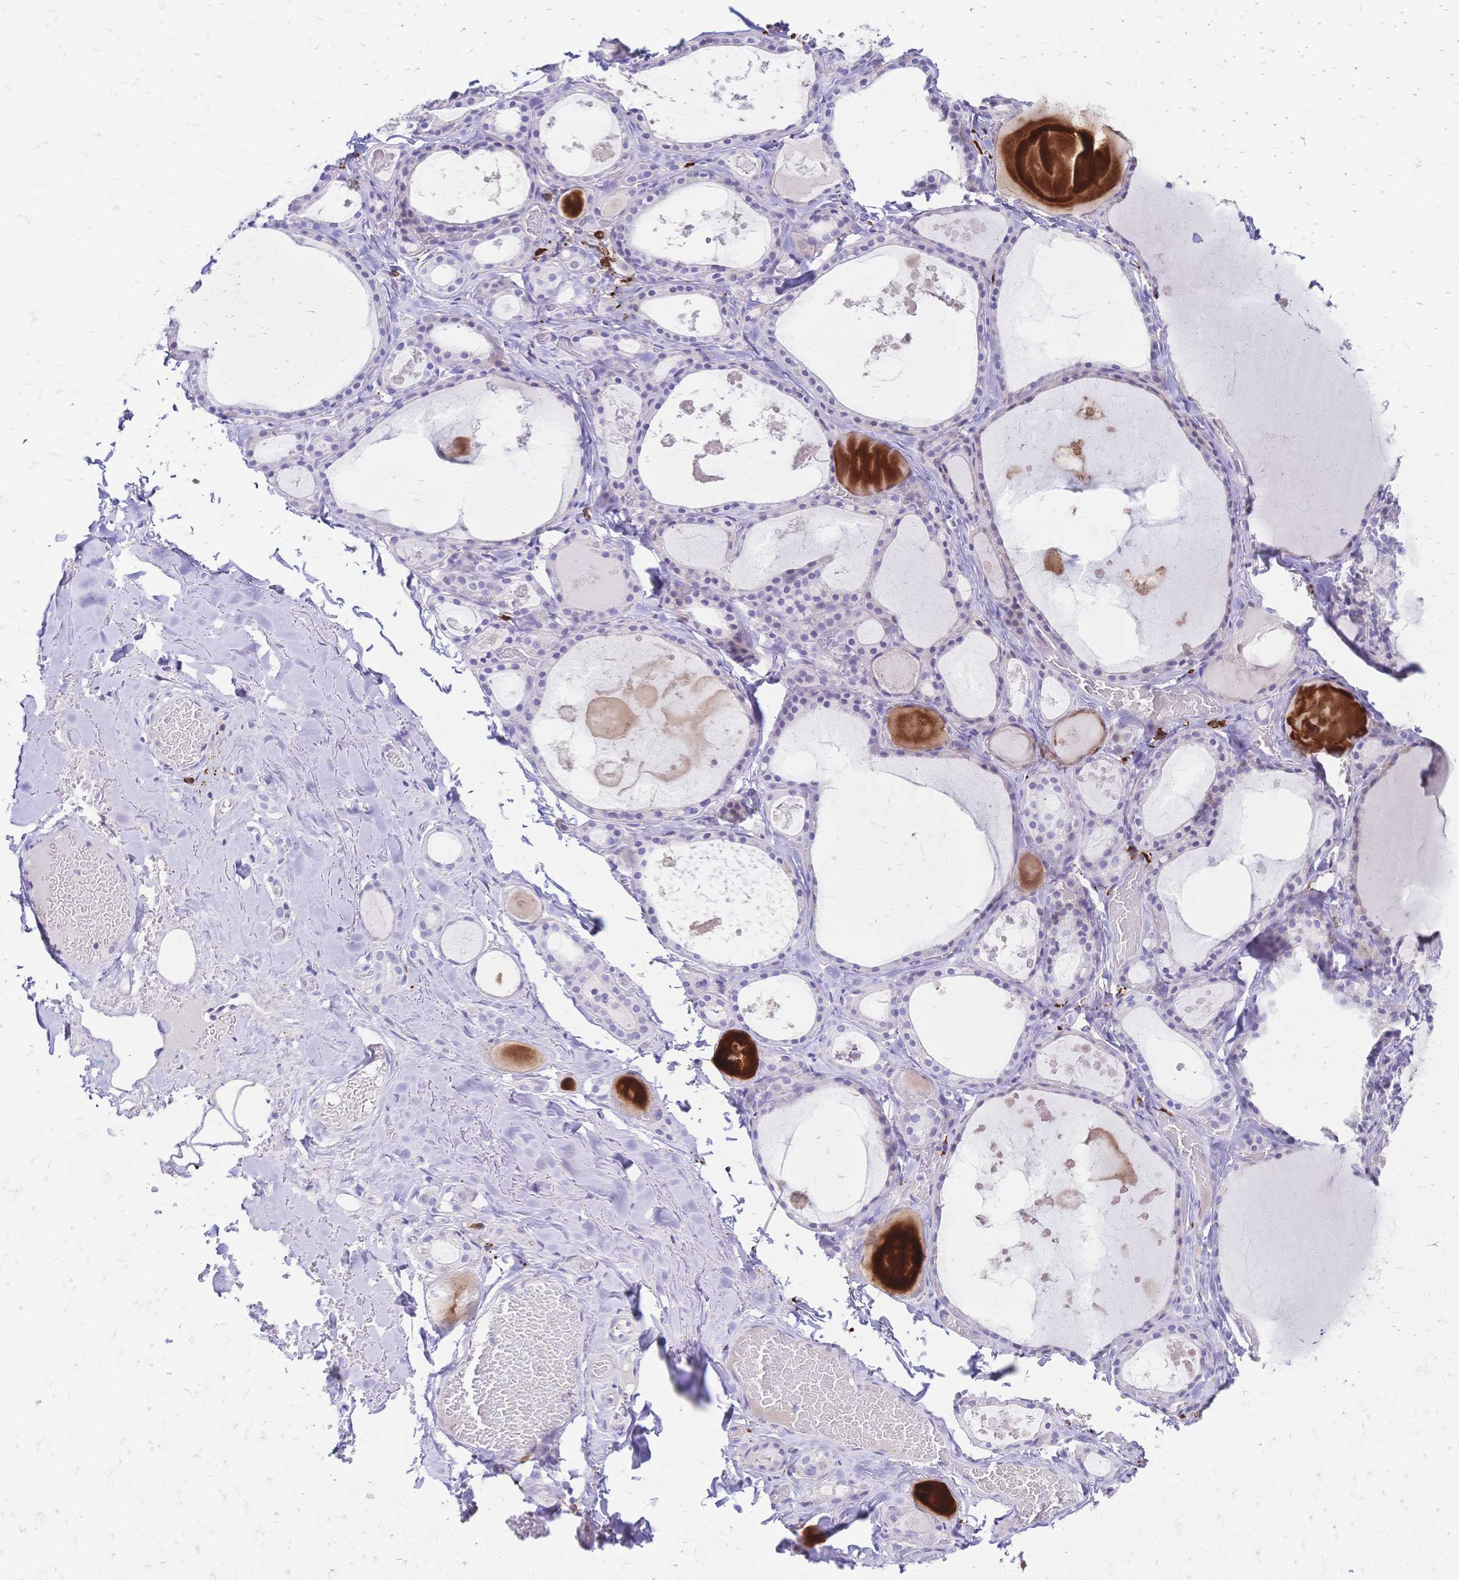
{"staining": {"intensity": "negative", "quantity": "none", "location": "none"}, "tissue": "thyroid gland", "cell_type": "Glandular cells", "image_type": "normal", "snomed": [{"axis": "morphology", "description": "Normal tissue, NOS"}, {"axis": "topography", "description": "Thyroid gland"}], "caption": "A micrograph of thyroid gland stained for a protein reveals no brown staining in glandular cells. Nuclei are stained in blue.", "gene": "IL2RA", "patient": {"sex": "male", "age": 56}}